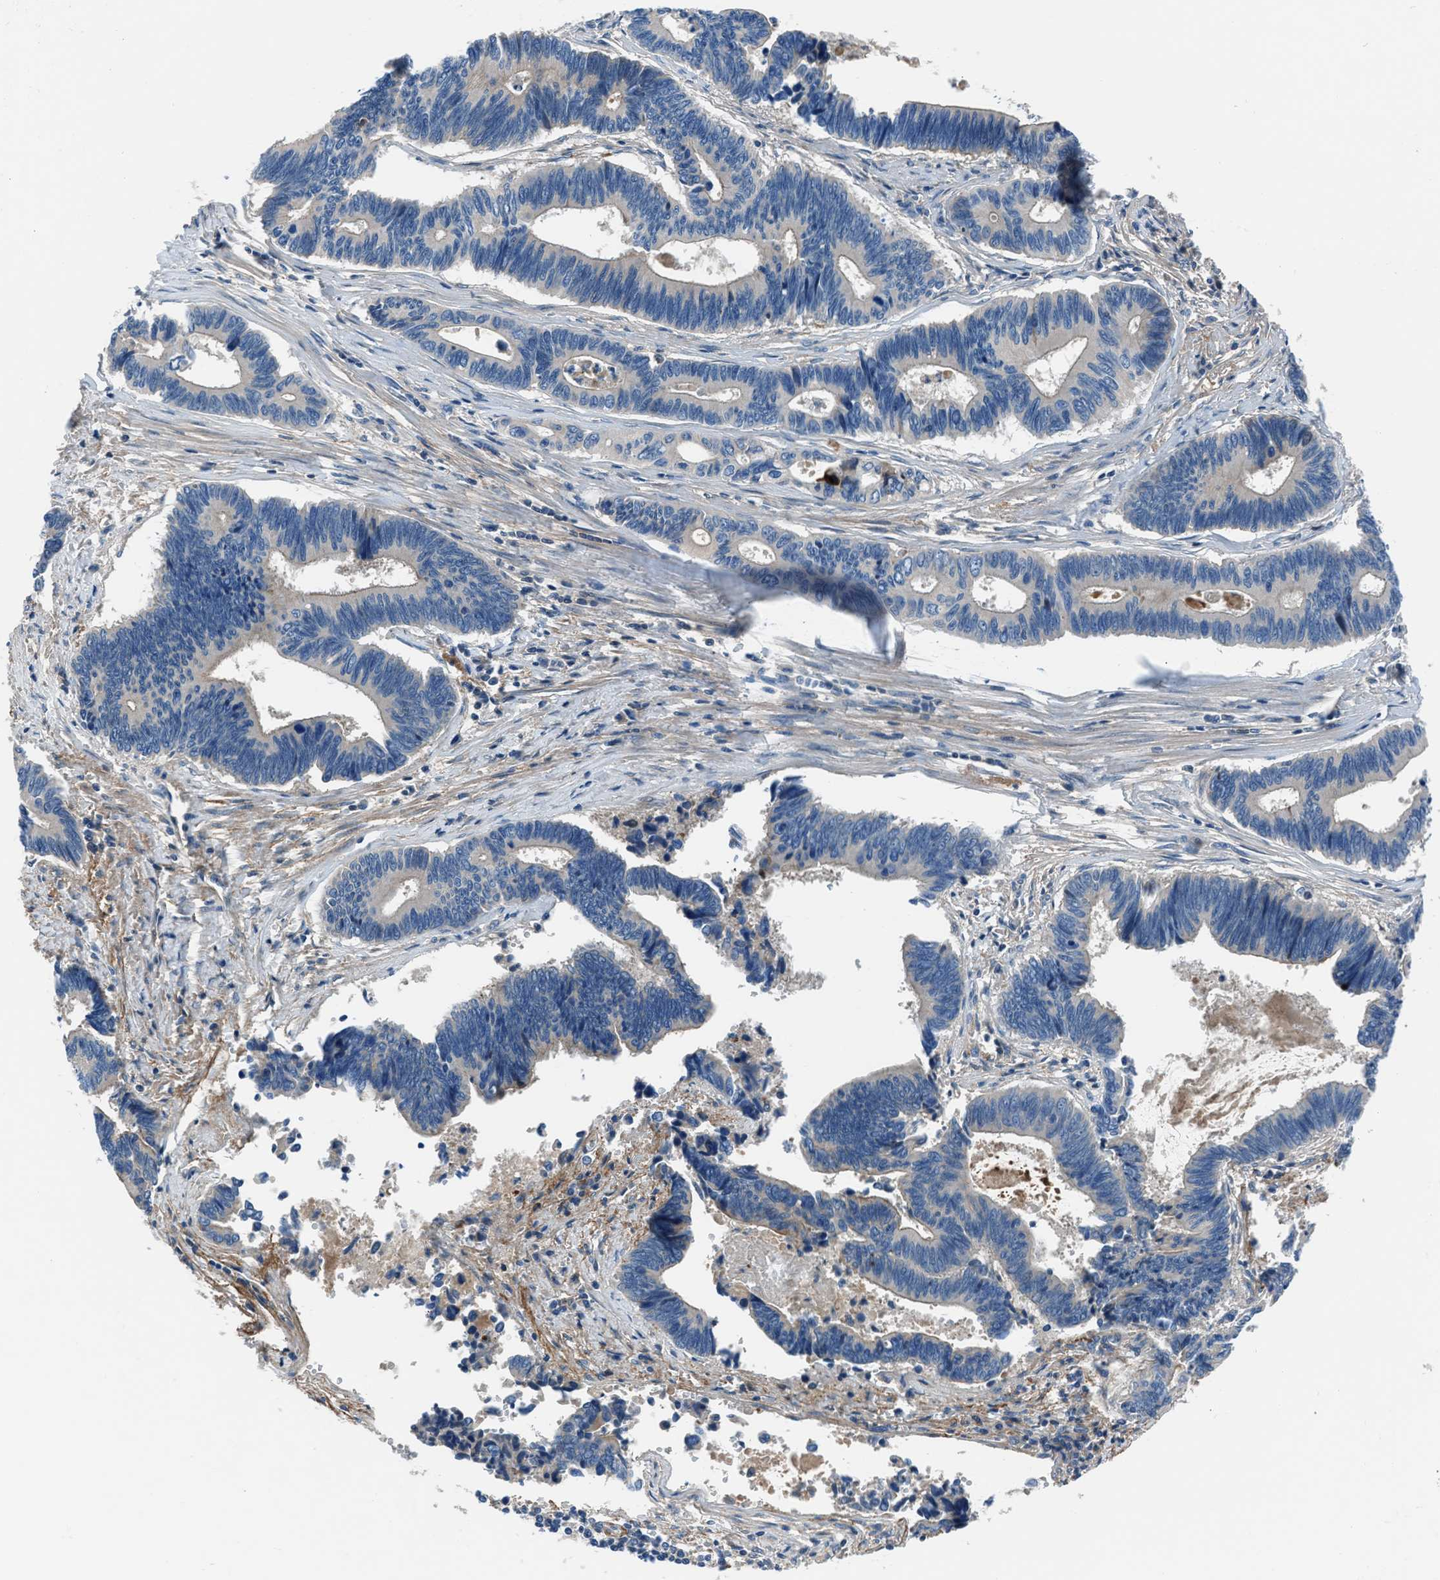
{"staining": {"intensity": "weak", "quantity": "<25%", "location": "cytoplasmic/membranous"}, "tissue": "pancreatic cancer", "cell_type": "Tumor cells", "image_type": "cancer", "snomed": [{"axis": "morphology", "description": "Adenocarcinoma, NOS"}, {"axis": "topography", "description": "Pancreas"}], "caption": "Micrograph shows no protein positivity in tumor cells of pancreatic adenocarcinoma tissue.", "gene": "SLC38A6", "patient": {"sex": "female", "age": 70}}